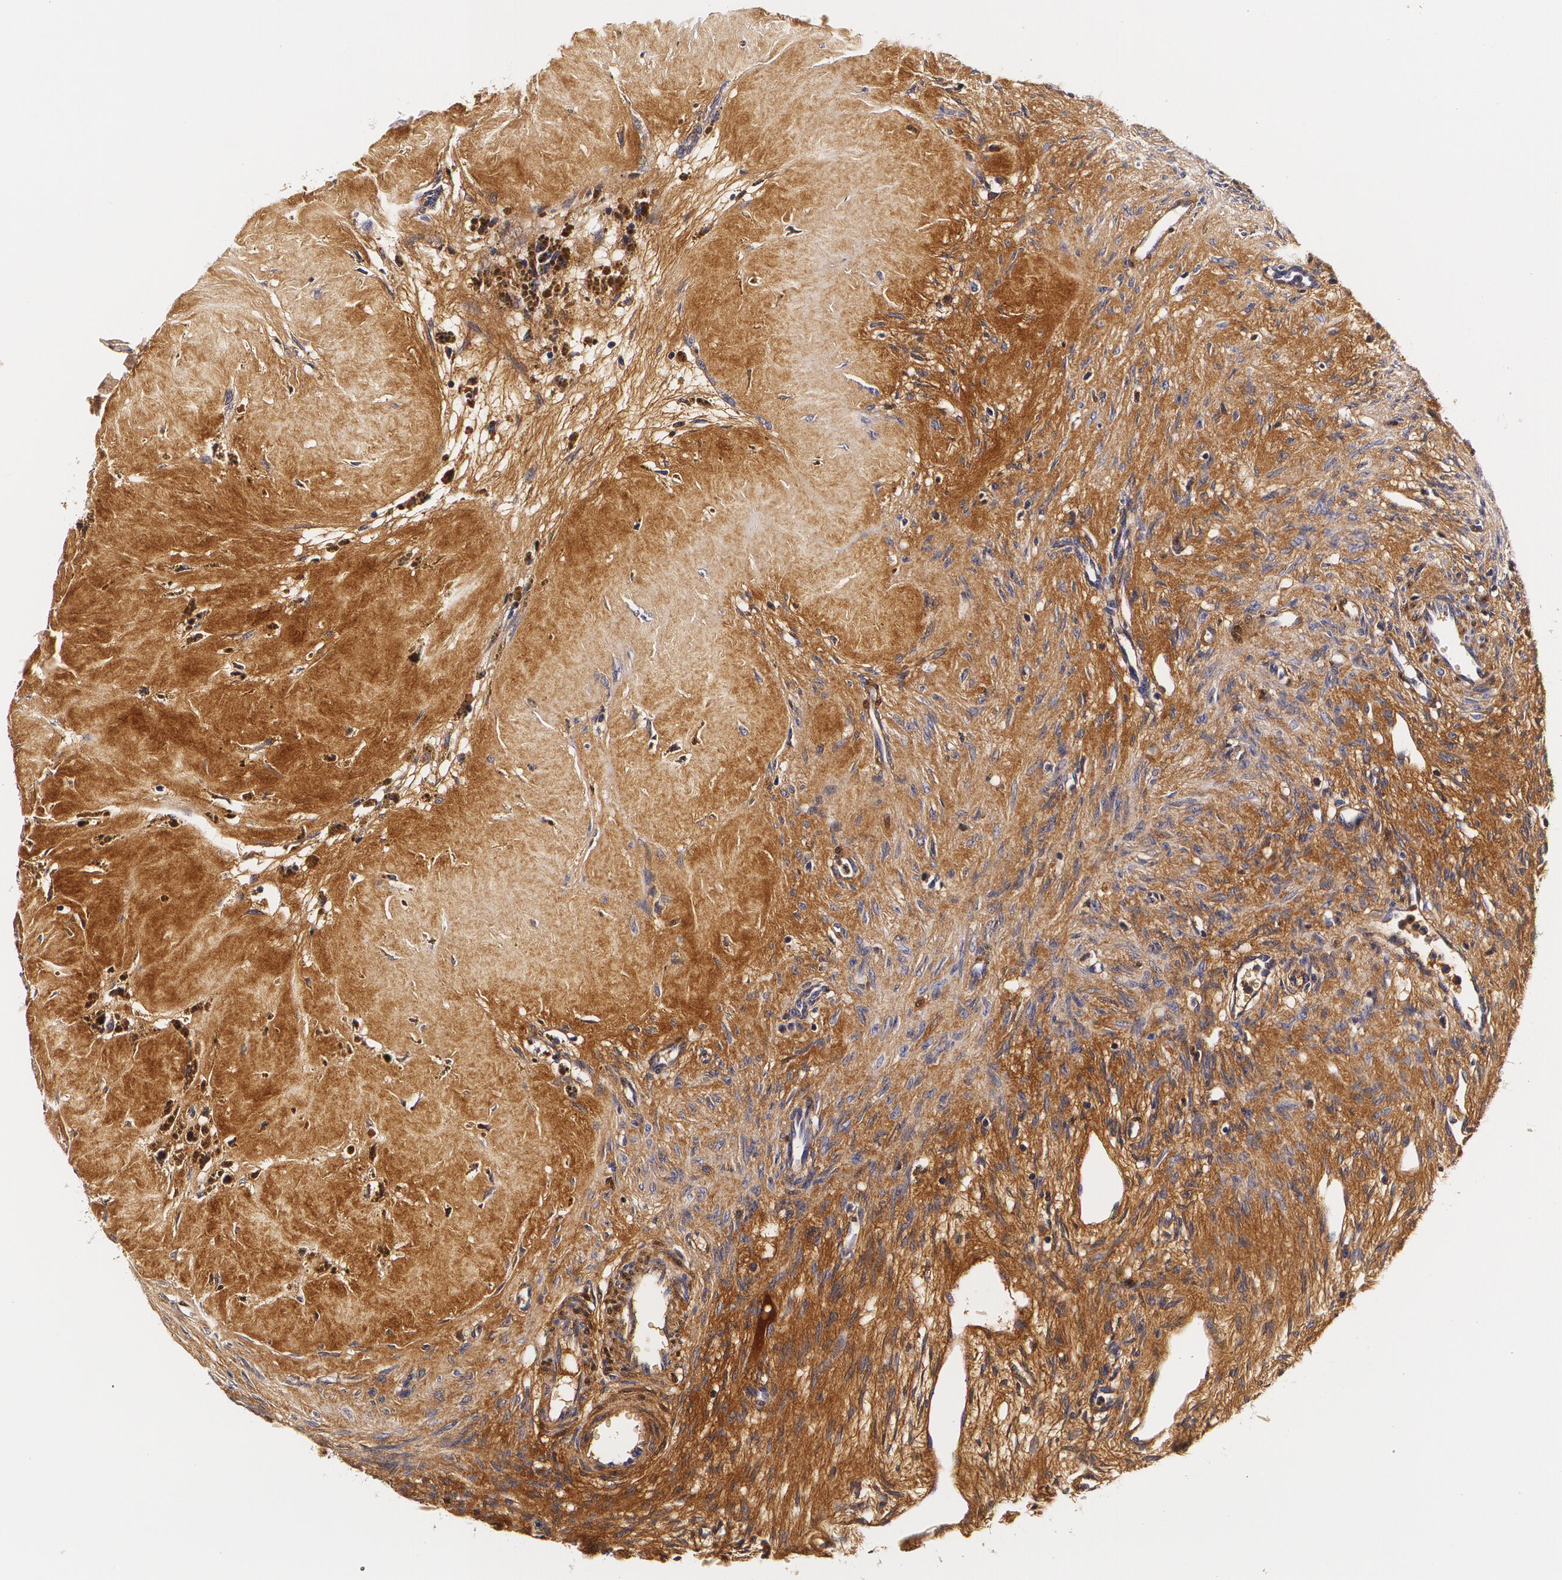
{"staining": {"intensity": "moderate", "quantity": ">75%", "location": "cytoplasmic/membranous"}, "tissue": "ovary", "cell_type": "Ovarian stroma cells", "image_type": "normal", "snomed": [{"axis": "morphology", "description": "Normal tissue, NOS"}, {"axis": "topography", "description": "Ovary"}], "caption": "Immunohistochemistry (IHC) photomicrograph of benign human ovary stained for a protein (brown), which reveals medium levels of moderate cytoplasmic/membranous staining in about >75% of ovarian stroma cells.", "gene": "TTR", "patient": {"sex": "female", "age": 33}}